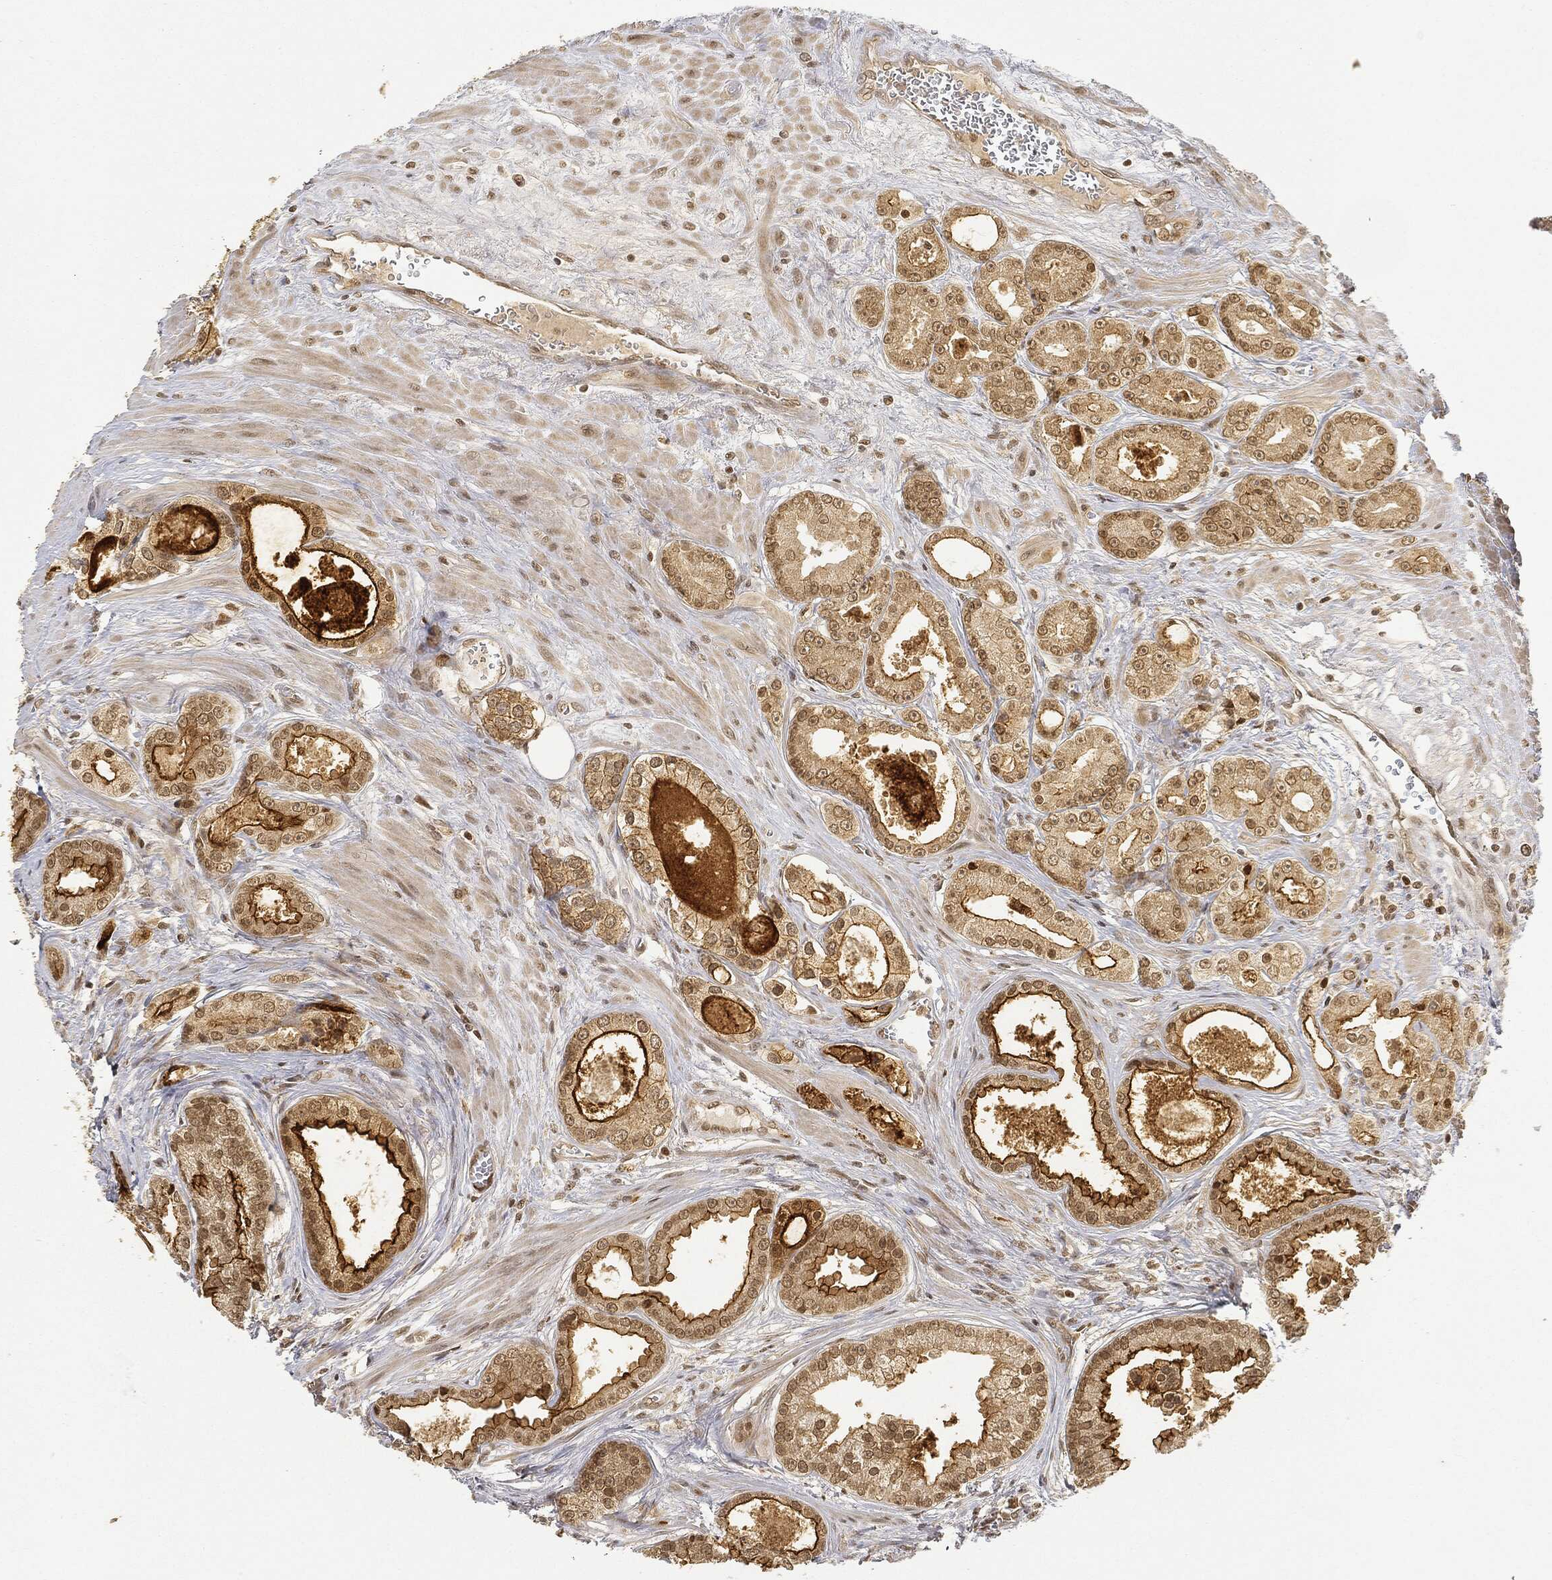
{"staining": {"intensity": "strong", "quantity": "25%-75%", "location": "cytoplasmic/membranous"}, "tissue": "prostate cancer", "cell_type": "Tumor cells", "image_type": "cancer", "snomed": [{"axis": "morphology", "description": "Adenocarcinoma, NOS"}, {"axis": "topography", "description": "Prostate"}], "caption": "Immunohistochemical staining of human prostate cancer (adenocarcinoma) shows strong cytoplasmic/membranous protein positivity in approximately 25%-75% of tumor cells.", "gene": "CIB1", "patient": {"sex": "male", "age": 61}}